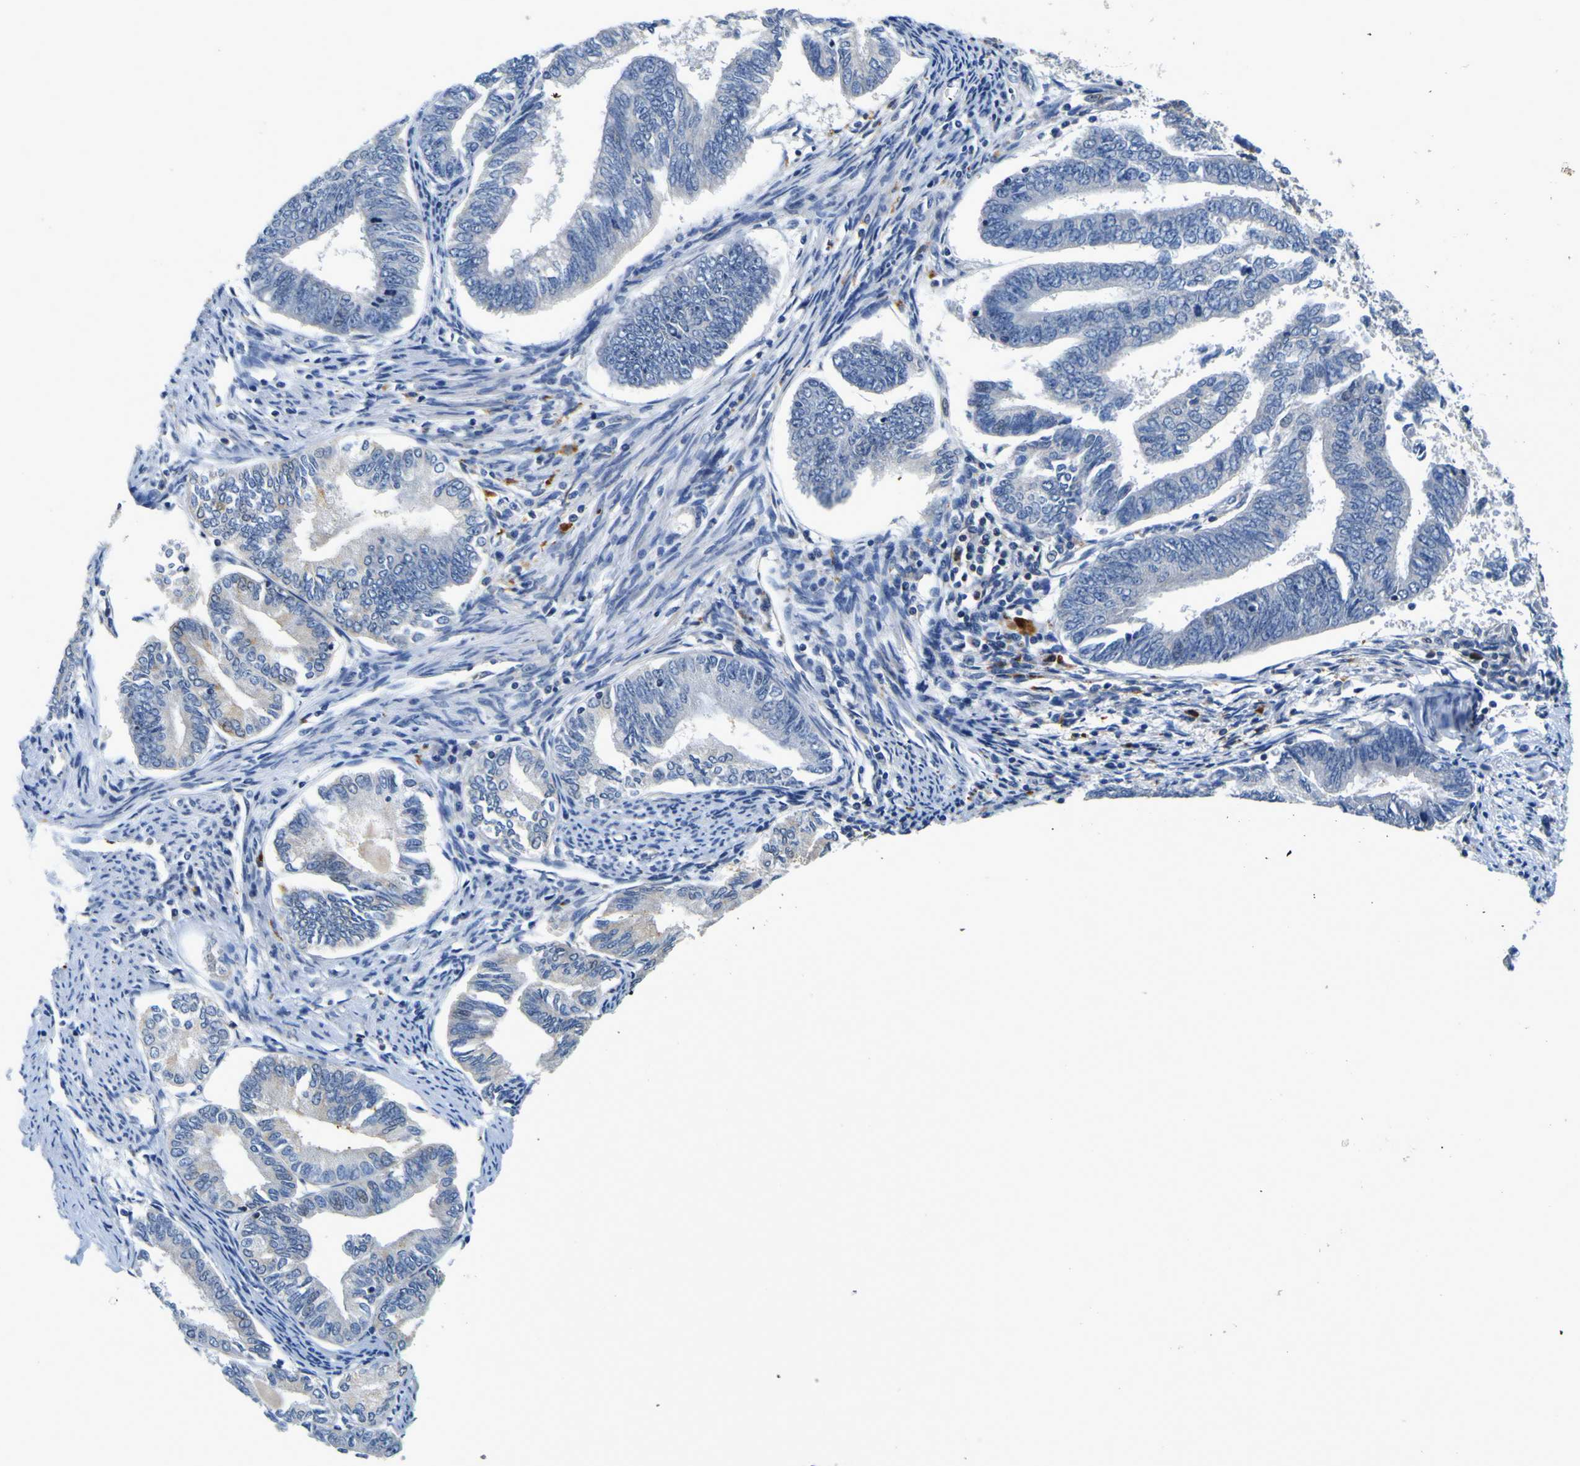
{"staining": {"intensity": "weak", "quantity": "<25%", "location": "cytoplasmic/membranous"}, "tissue": "endometrial cancer", "cell_type": "Tumor cells", "image_type": "cancer", "snomed": [{"axis": "morphology", "description": "Adenocarcinoma, NOS"}, {"axis": "topography", "description": "Endometrium"}], "caption": "High power microscopy micrograph of an immunohistochemistry (IHC) photomicrograph of adenocarcinoma (endometrial), revealing no significant positivity in tumor cells. (Brightfield microscopy of DAB (3,3'-diaminobenzidine) IHC at high magnification).", "gene": "TNIK", "patient": {"sex": "female", "age": 86}}